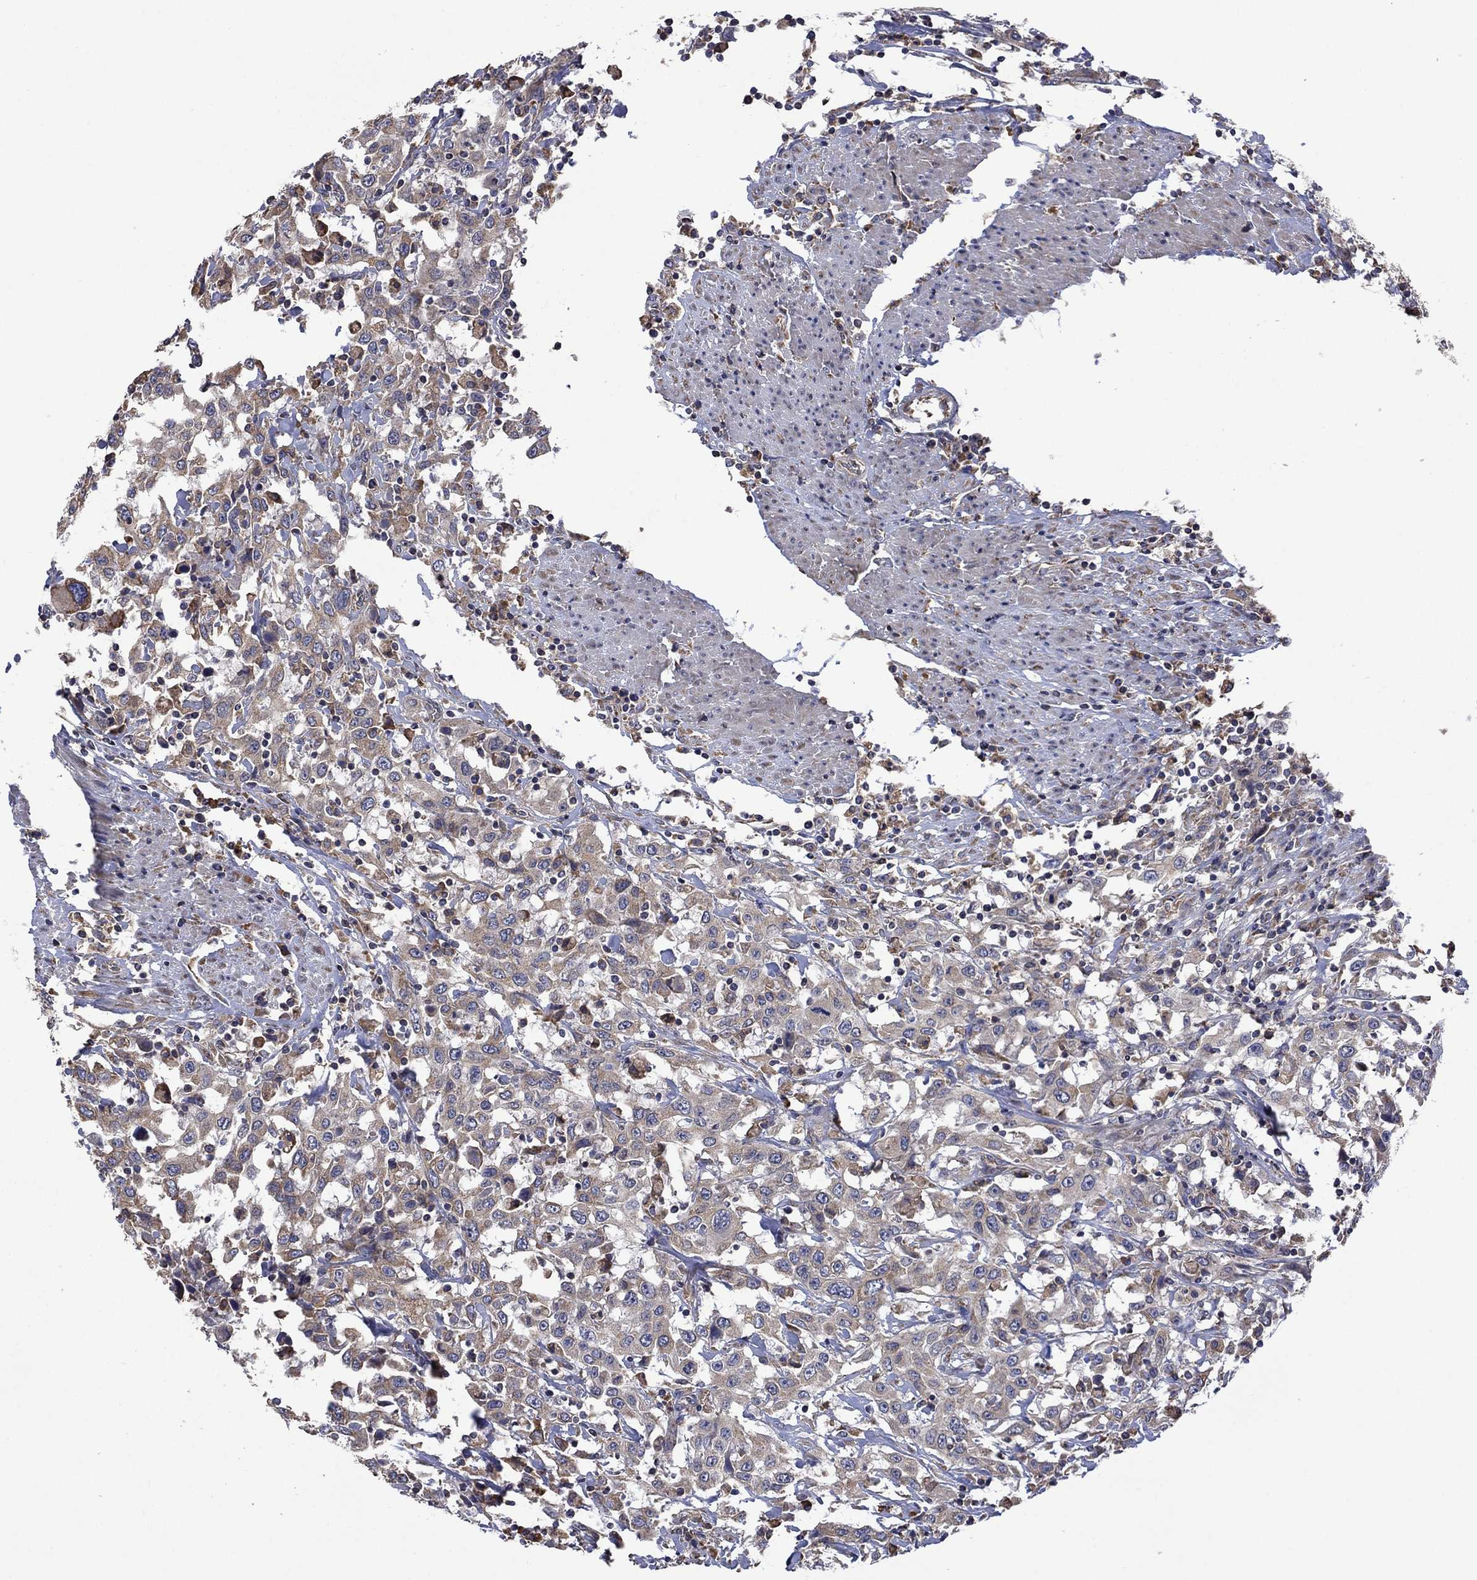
{"staining": {"intensity": "weak", "quantity": "25%-75%", "location": "cytoplasmic/membranous"}, "tissue": "urothelial cancer", "cell_type": "Tumor cells", "image_type": "cancer", "snomed": [{"axis": "morphology", "description": "Urothelial carcinoma, High grade"}, {"axis": "topography", "description": "Urinary bladder"}], "caption": "A low amount of weak cytoplasmic/membranous staining is seen in about 25%-75% of tumor cells in urothelial carcinoma (high-grade) tissue.", "gene": "FURIN", "patient": {"sex": "male", "age": 61}}